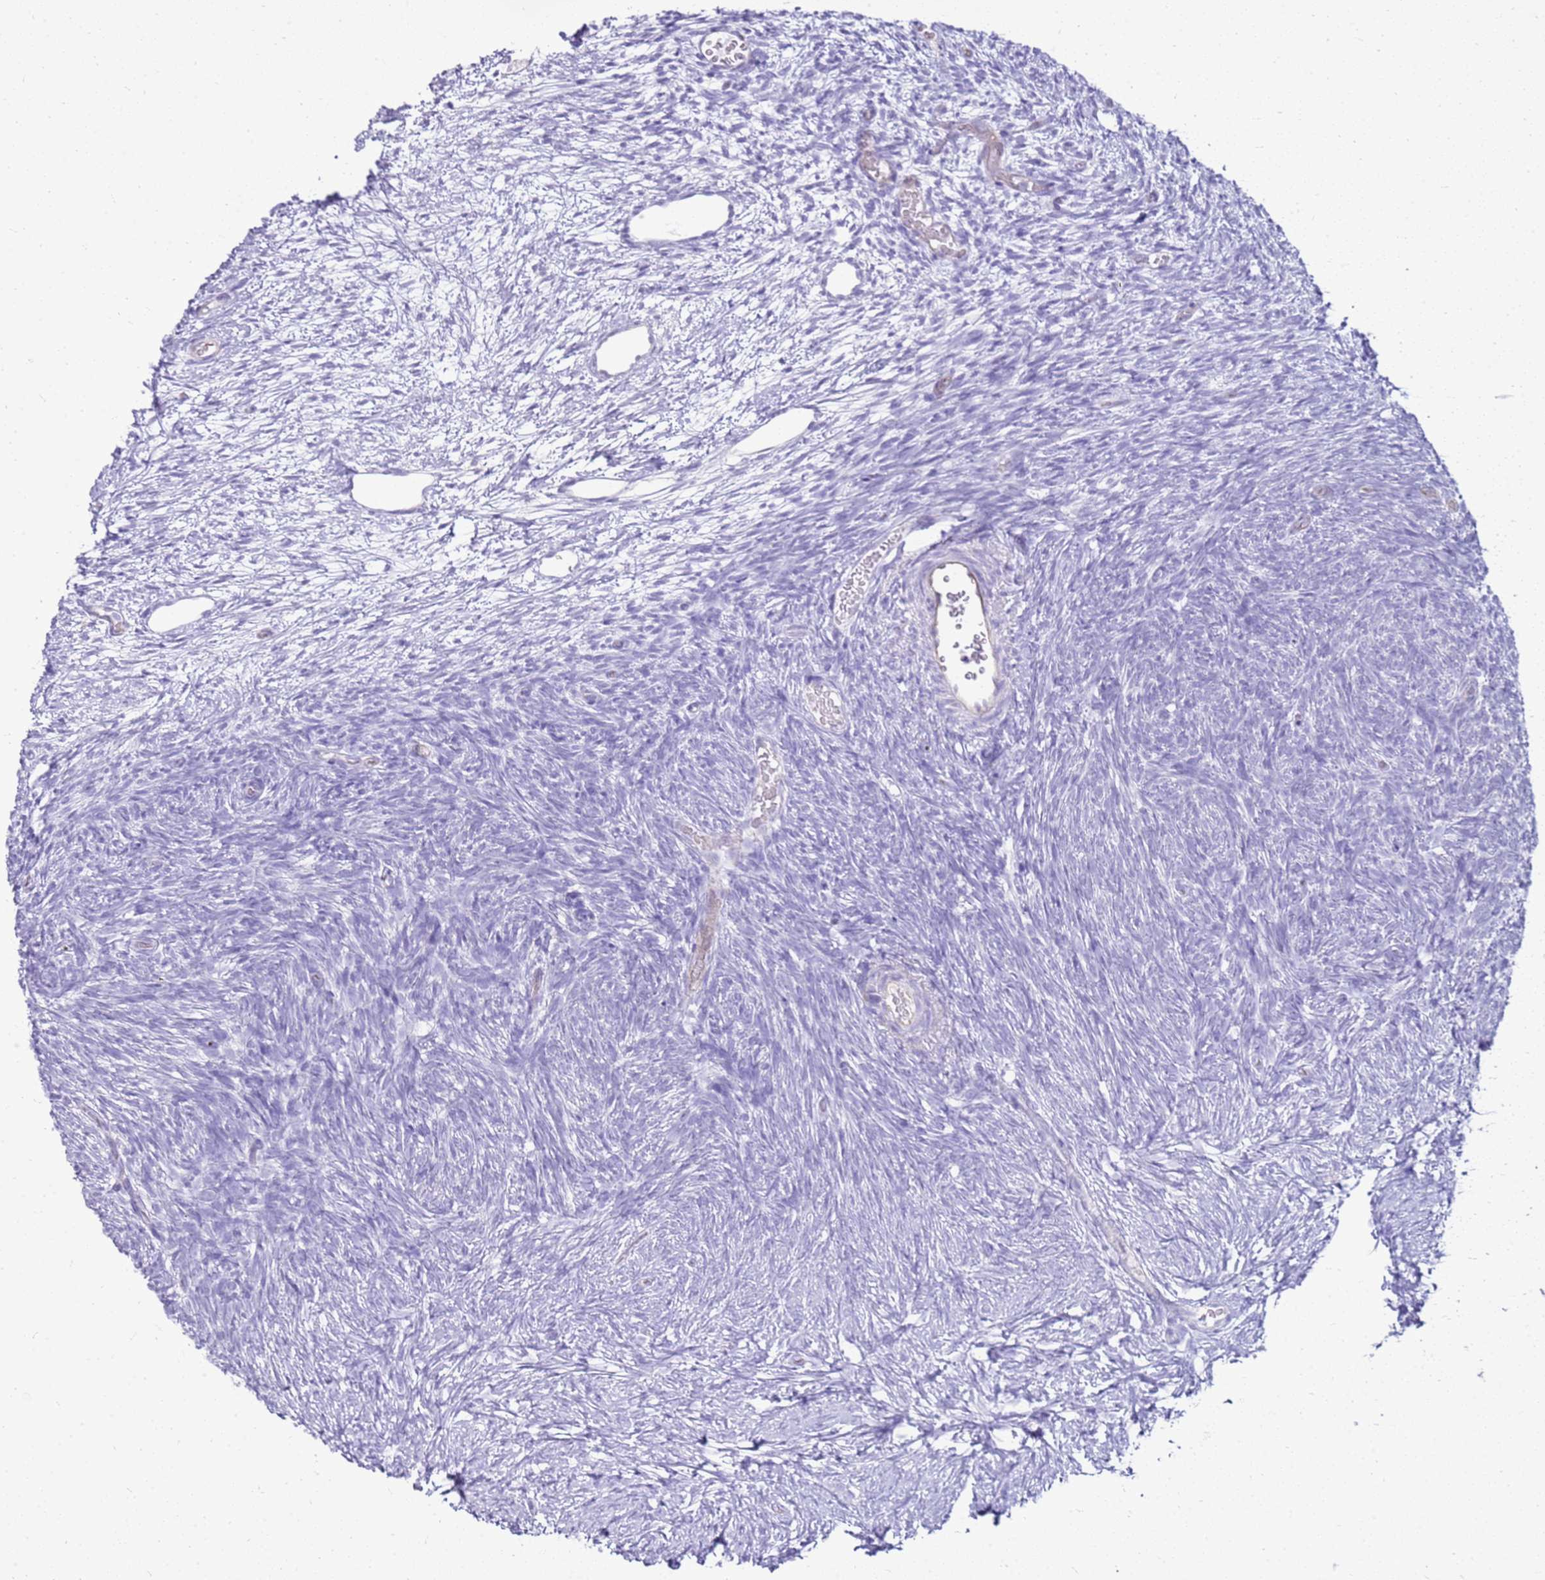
{"staining": {"intensity": "negative", "quantity": "none", "location": "none"}, "tissue": "ovary", "cell_type": "Ovarian stroma cells", "image_type": "normal", "snomed": [{"axis": "morphology", "description": "Normal tissue, NOS"}, {"axis": "topography", "description": "Ovary"}], "caption": "This is a histopathology image of IHC staining of benign ovary, which shows no expression in ovarian stroma cells. (DAB (3,3'-diaminobenzidine) IHC visualized using brightfield microscopy, high magnification).", "gene": "SULT1E1", "patient": {"sex": "female", "age": 39}}